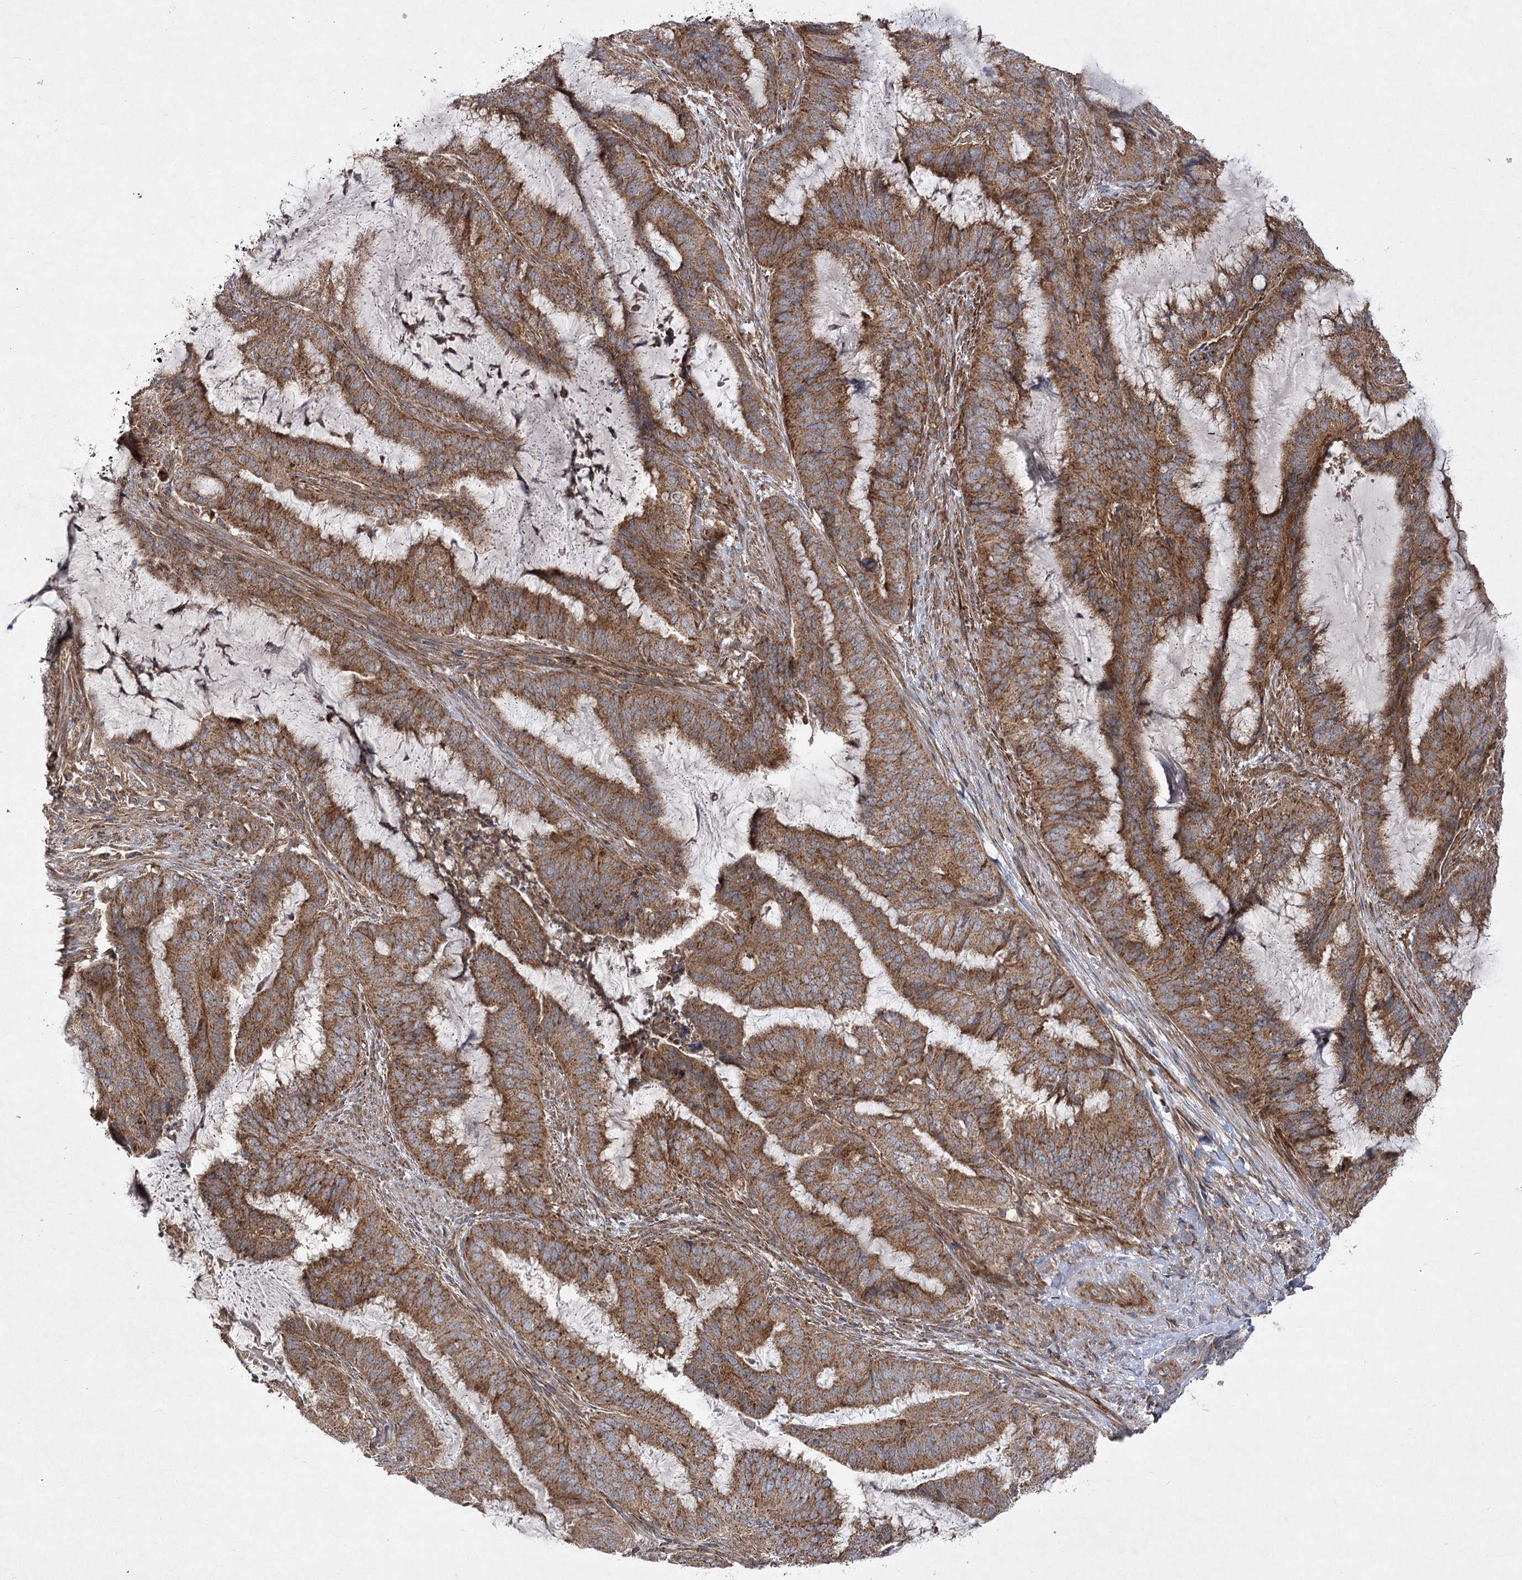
{"staining": {"intensity": "moderate", "quantity": ">75%", "location": "cytoplasmic/membranous"}, "tissue": "endometrial cancer", "cell_type": "Tumor cells", "image_type": "cancer", "snomed": [{"axis": "morphology", "description": "Adenocarcinoma, NOS"}, {"axis": "topography", "description": "Endometrium"}], "caption": "Endometrial adenocarcinoma stained with IHC exhibits moderate cytoplasmic/membranous positivity in about >75% of tumor cells.", "gene": "DNAJC13", "patient": {"sex": "female", "age": 51}}